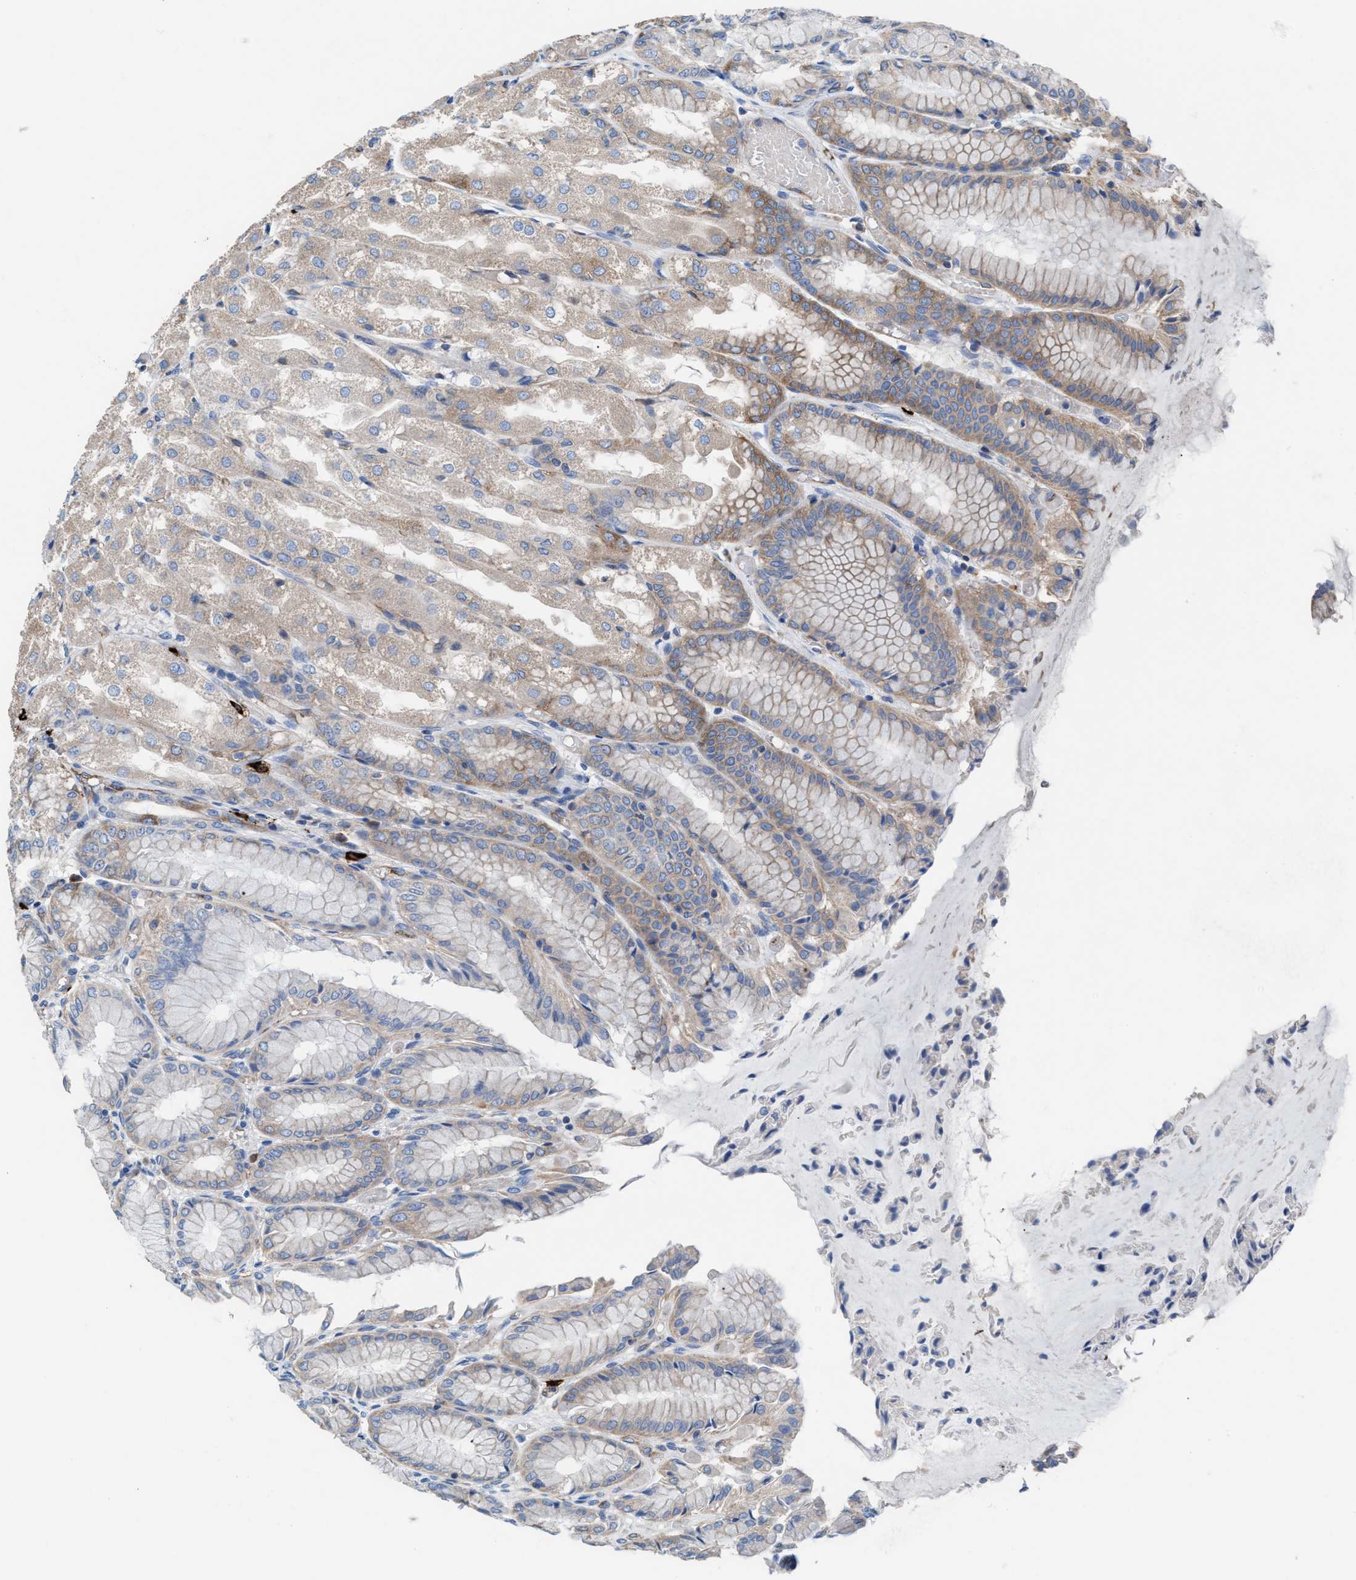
{"staining": {"intensity": "weak", "quantity": "25%-75%", "location": "cytoplasmic/membranous"}, "tissue": "stomach", "cell_type": "Glandular cells", "image_type": "normal", "snomed": [{"axis": "morphology", "description": "Normal tissue, NOS"}, {"axis": "topography", "description": "Stomach, upper"}], "caption": "Human stomach stained with a brown dye exhibits weak cytoplasmic/membranous positive staining in approximately 25%-75% of glandular cells.", "gene": "NYAP1", "patient": {"sex": "male", "age": 72}}